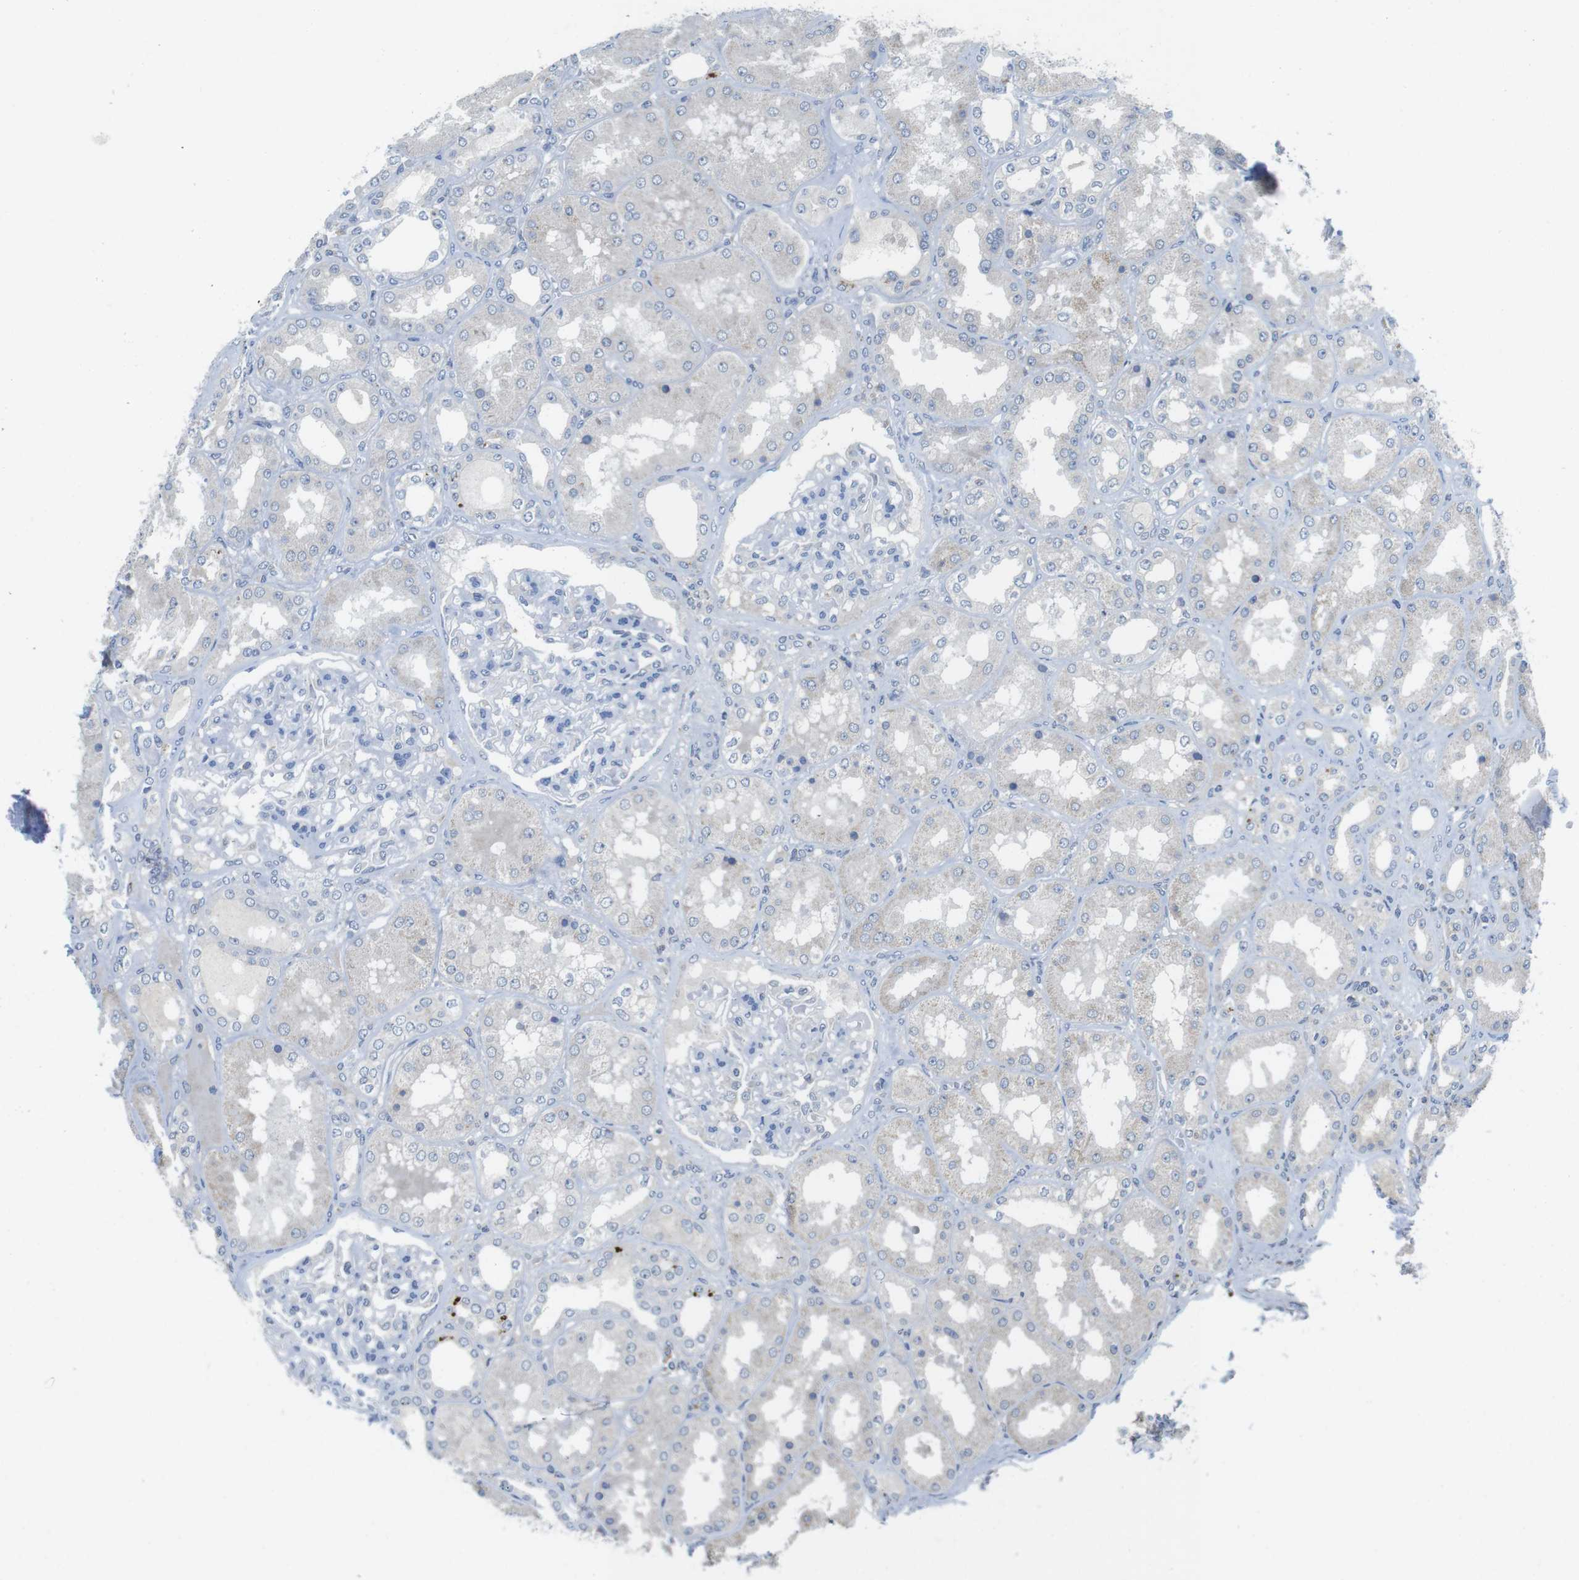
{"staining": {"intensity": "negative", "quantity": "none", "location": "none"}, "tissue": "kidney", "cell_type": "Cells in glomeruli", "image_type": "normal", "snomed": [{"axis": "morphology", "description": "Normal tissue, NOS"}, {"axis": "topography", "description": "Kidney"}], "caption": "Cells in glomeruli show no significant positivity in benign kidney. (DAB (3,3'-diaminobenzidine) IHC with hematoxylin counter stain).", "gene": "PIK3CD", "patient": {"sex": "female", "age": 56}}